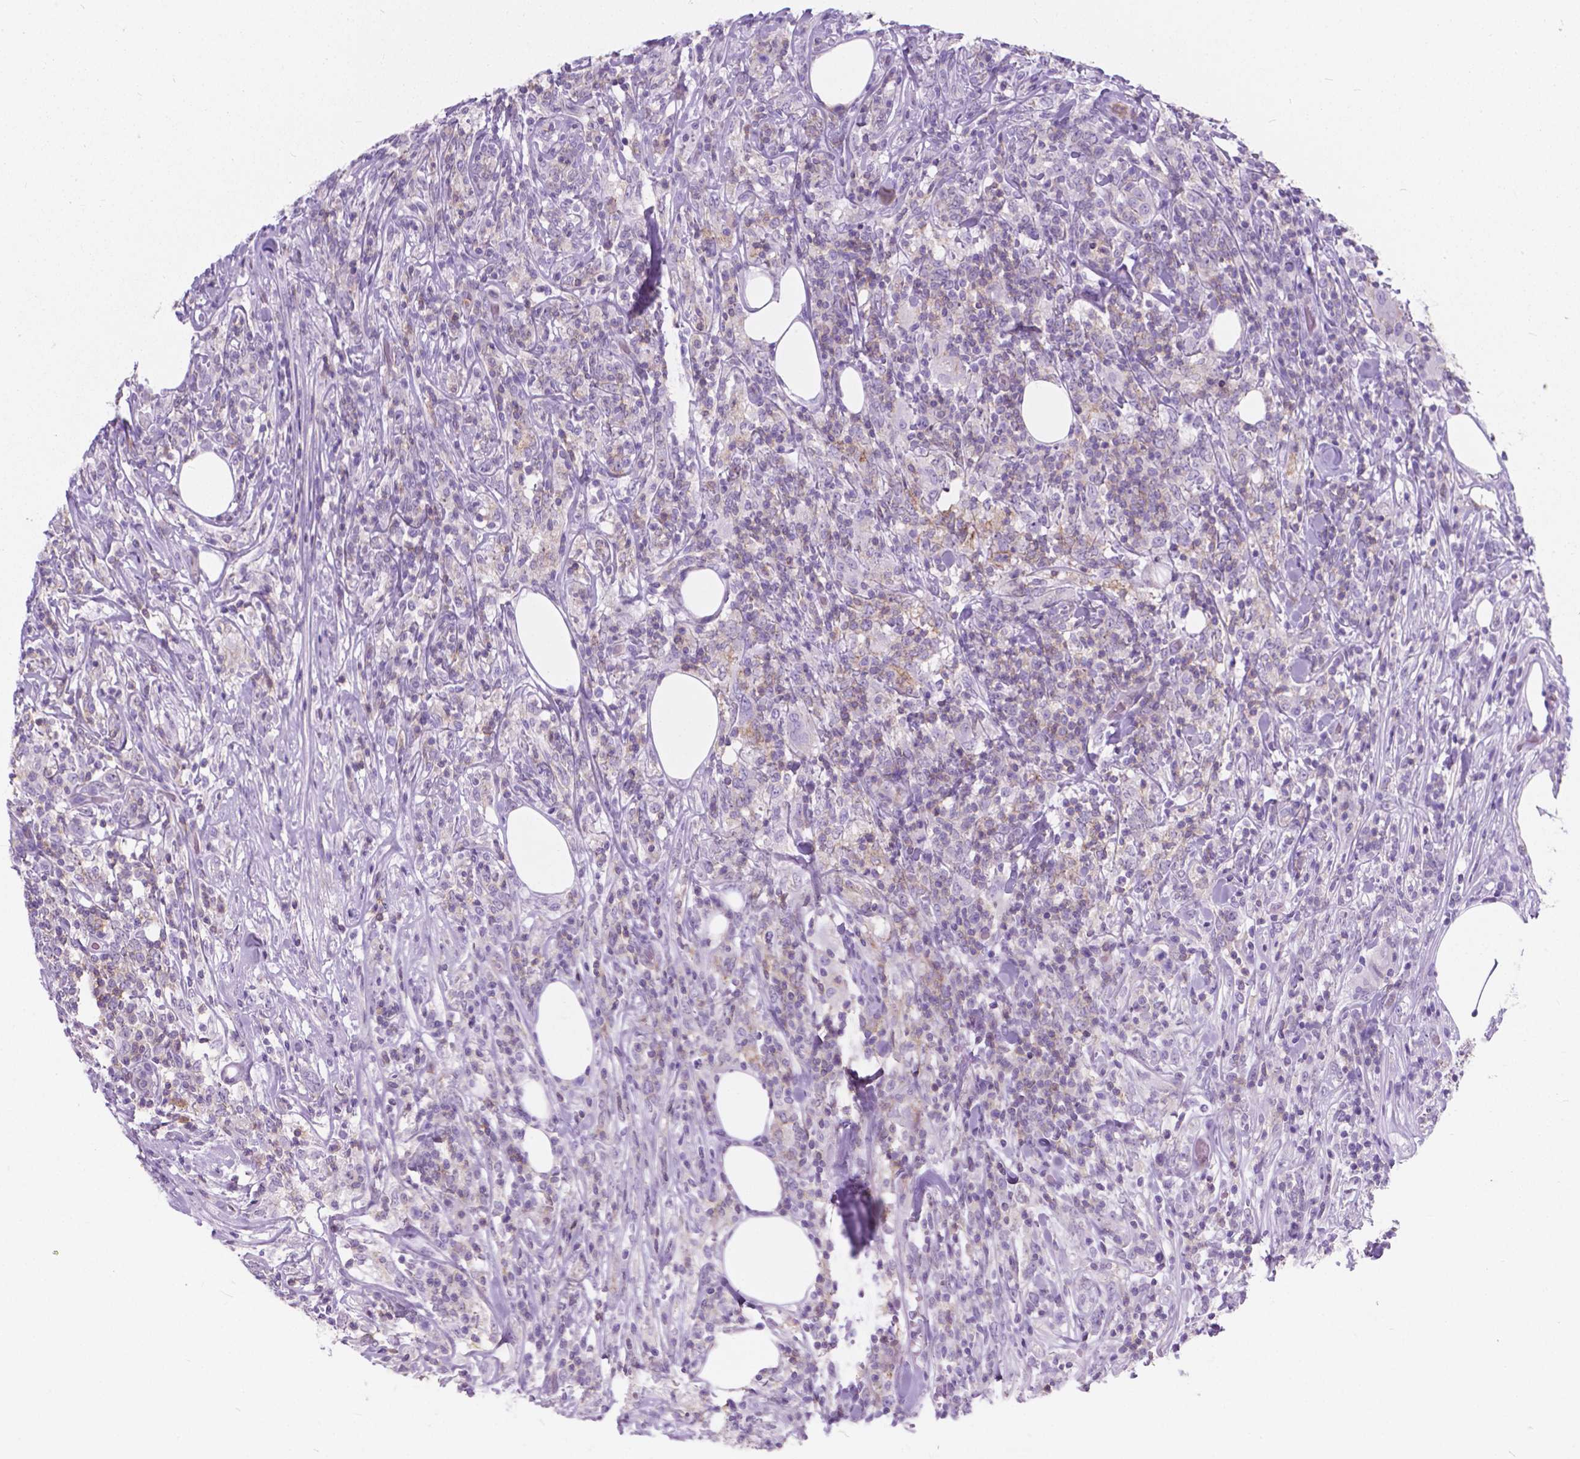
{"staining": {"intensity": "negative", "quantity": "none", "location": "none"}, "tissue": "lymphoma", "cell_type": "Tumor cells", "image_type": "cancer", "snomed": [{"axis": "morphology", "description": "Malignant lymphoma, non-Hodgkin's type, High grade"}, {"axis": "topography", "description": "Lymph node"}], "caption": "Immunohistochemistry of malignant lymphoma, non-Hodgkin's type (high-grade) shows no expression in tumor cells. (DAB immunohistochemistry, high magnification).", "gene": "KIAA0040", "patient": {"sex": "female", "age": 84}}